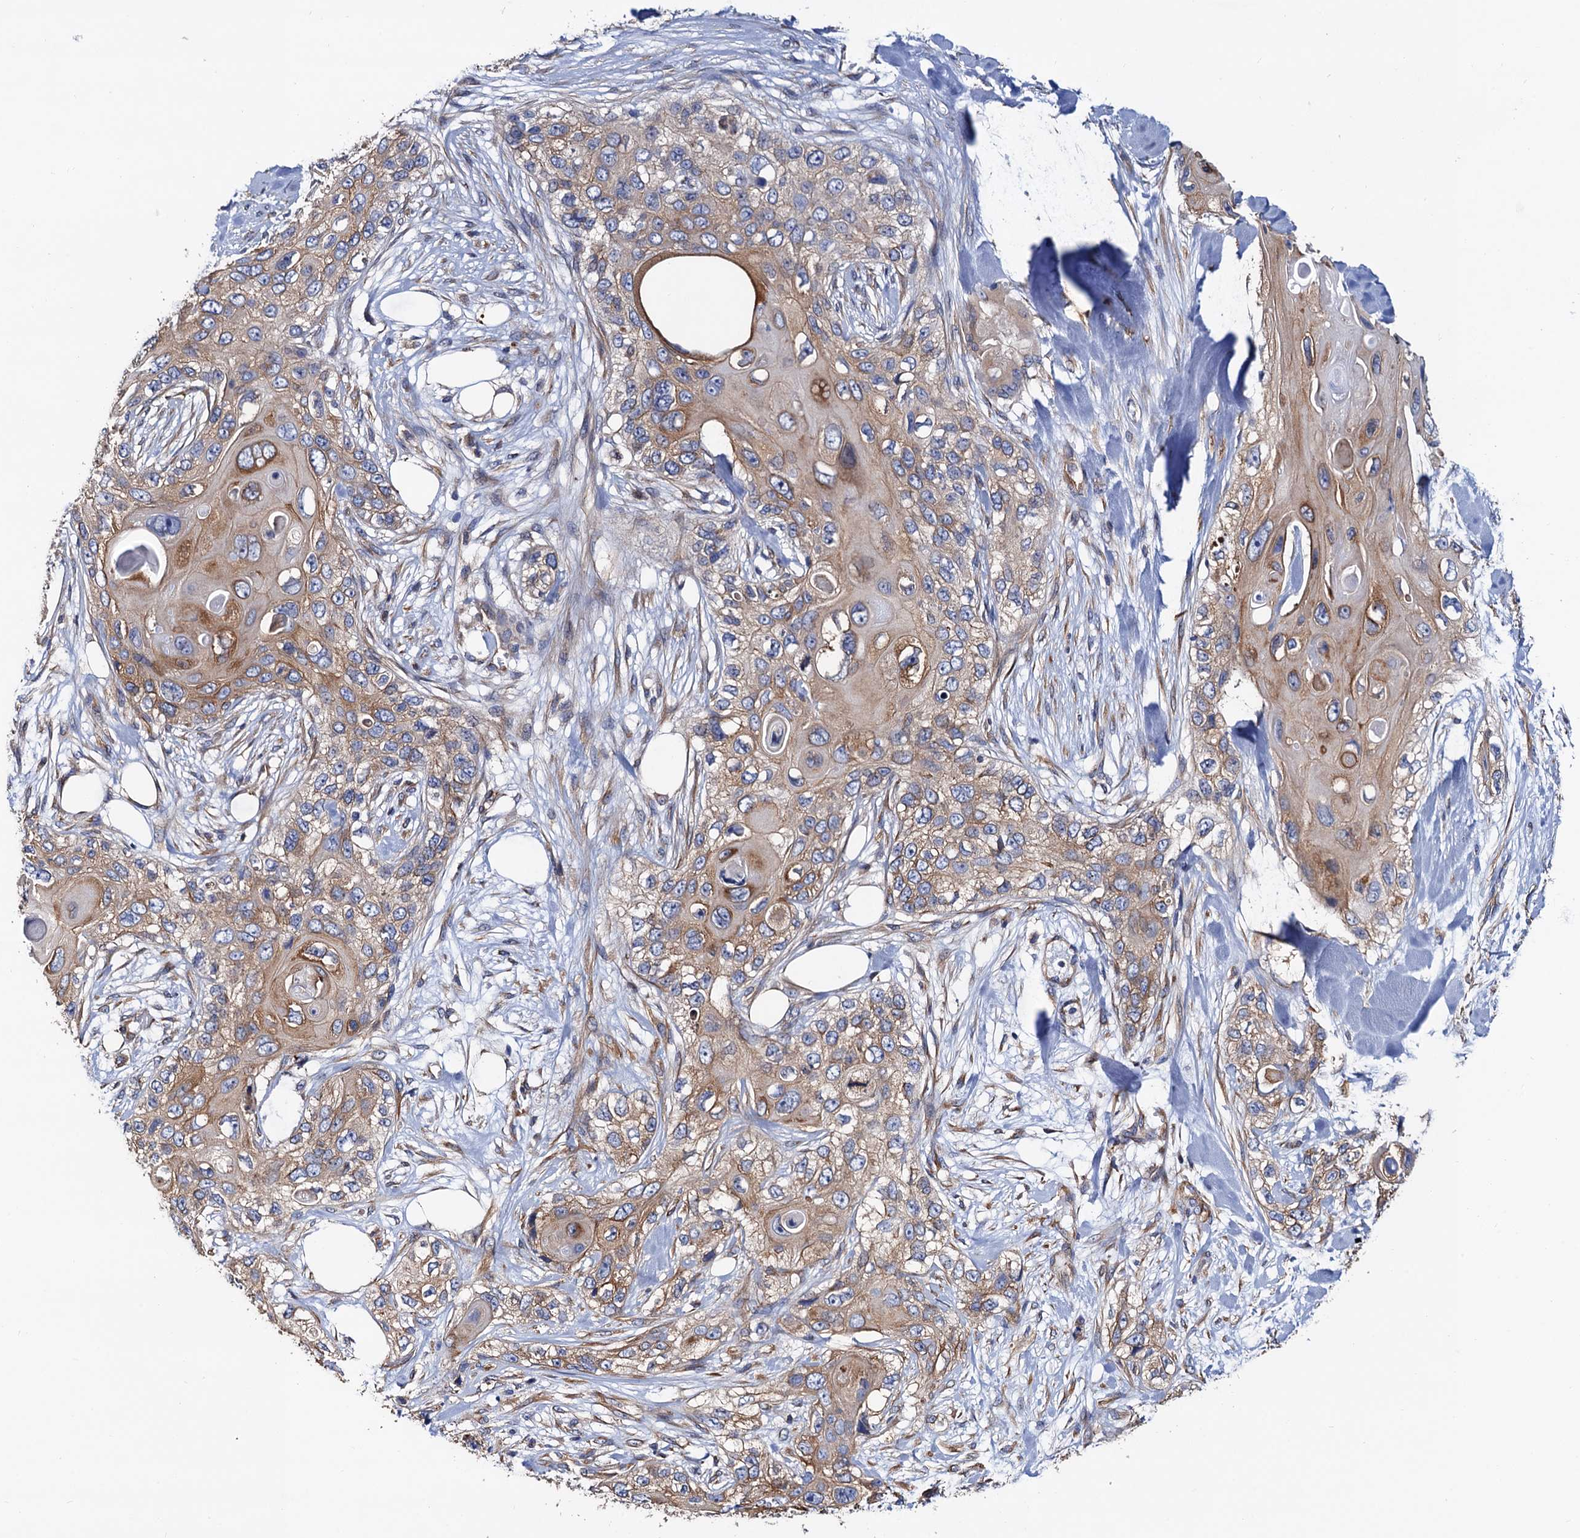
{"staining": {"intensity": "strong", "quantity": "<25%", "location": "cytoplasmic/membranous"}, "tissue": "skin cancer", "cell_type": "Tumor cells", "image_type": "cancer", "snomed": [{"axis": "morphology", "description": "Normal tissue, NOS"}, {"axis": "morphology", "description": "Squamous cell carcinoma, NOS"}, {"axis": "topography", "description": "Skin"}], "caption": "An image of skin squamous cell carcinoma stained for a protein reveals strong cytoplasmic/membranous brown staining in tumor cells.", "gene": "ZDHHC18", "patient": {"sex": "male", "age": 72}}